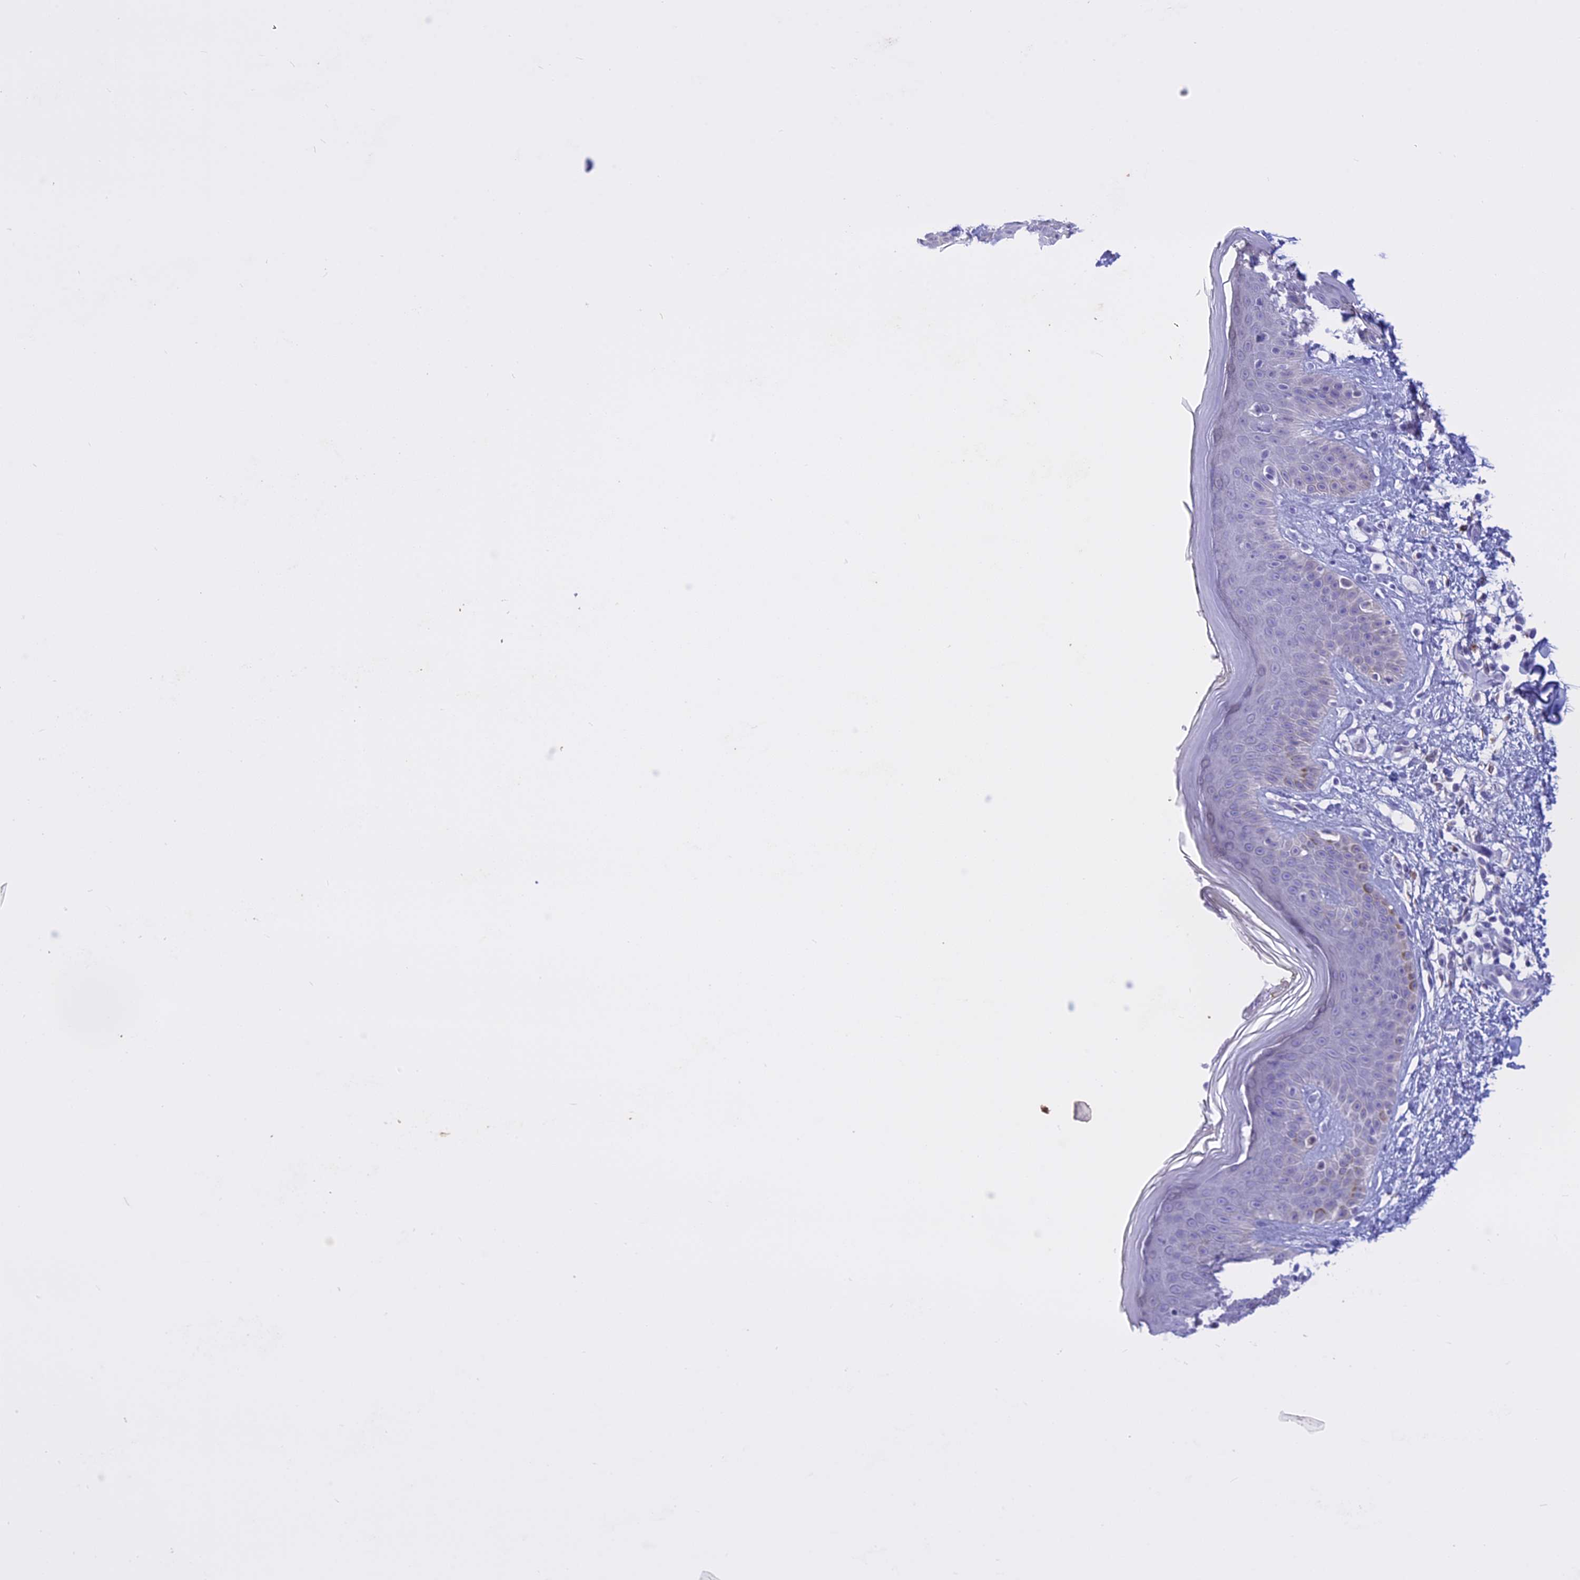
{"staining": {"intensity": "negative", "quantity": "none", "location": "none"}, "tissue": "skin", "cell_type": "Fibroblasts", "image_type": "normal", "snomed": [{"axis": "morphology", "description": "Normal tissue, NOS"}, {"axis": "topography", "description": "Skin"}], "caption": "IHC image of benign skin: skin stained with DAB (3,3'-diaminobenzidine) shows no significant protein positivity in fibroblasts.", "gene": "LHFPL2", "patient": {"sex": "female", "age": 64}}